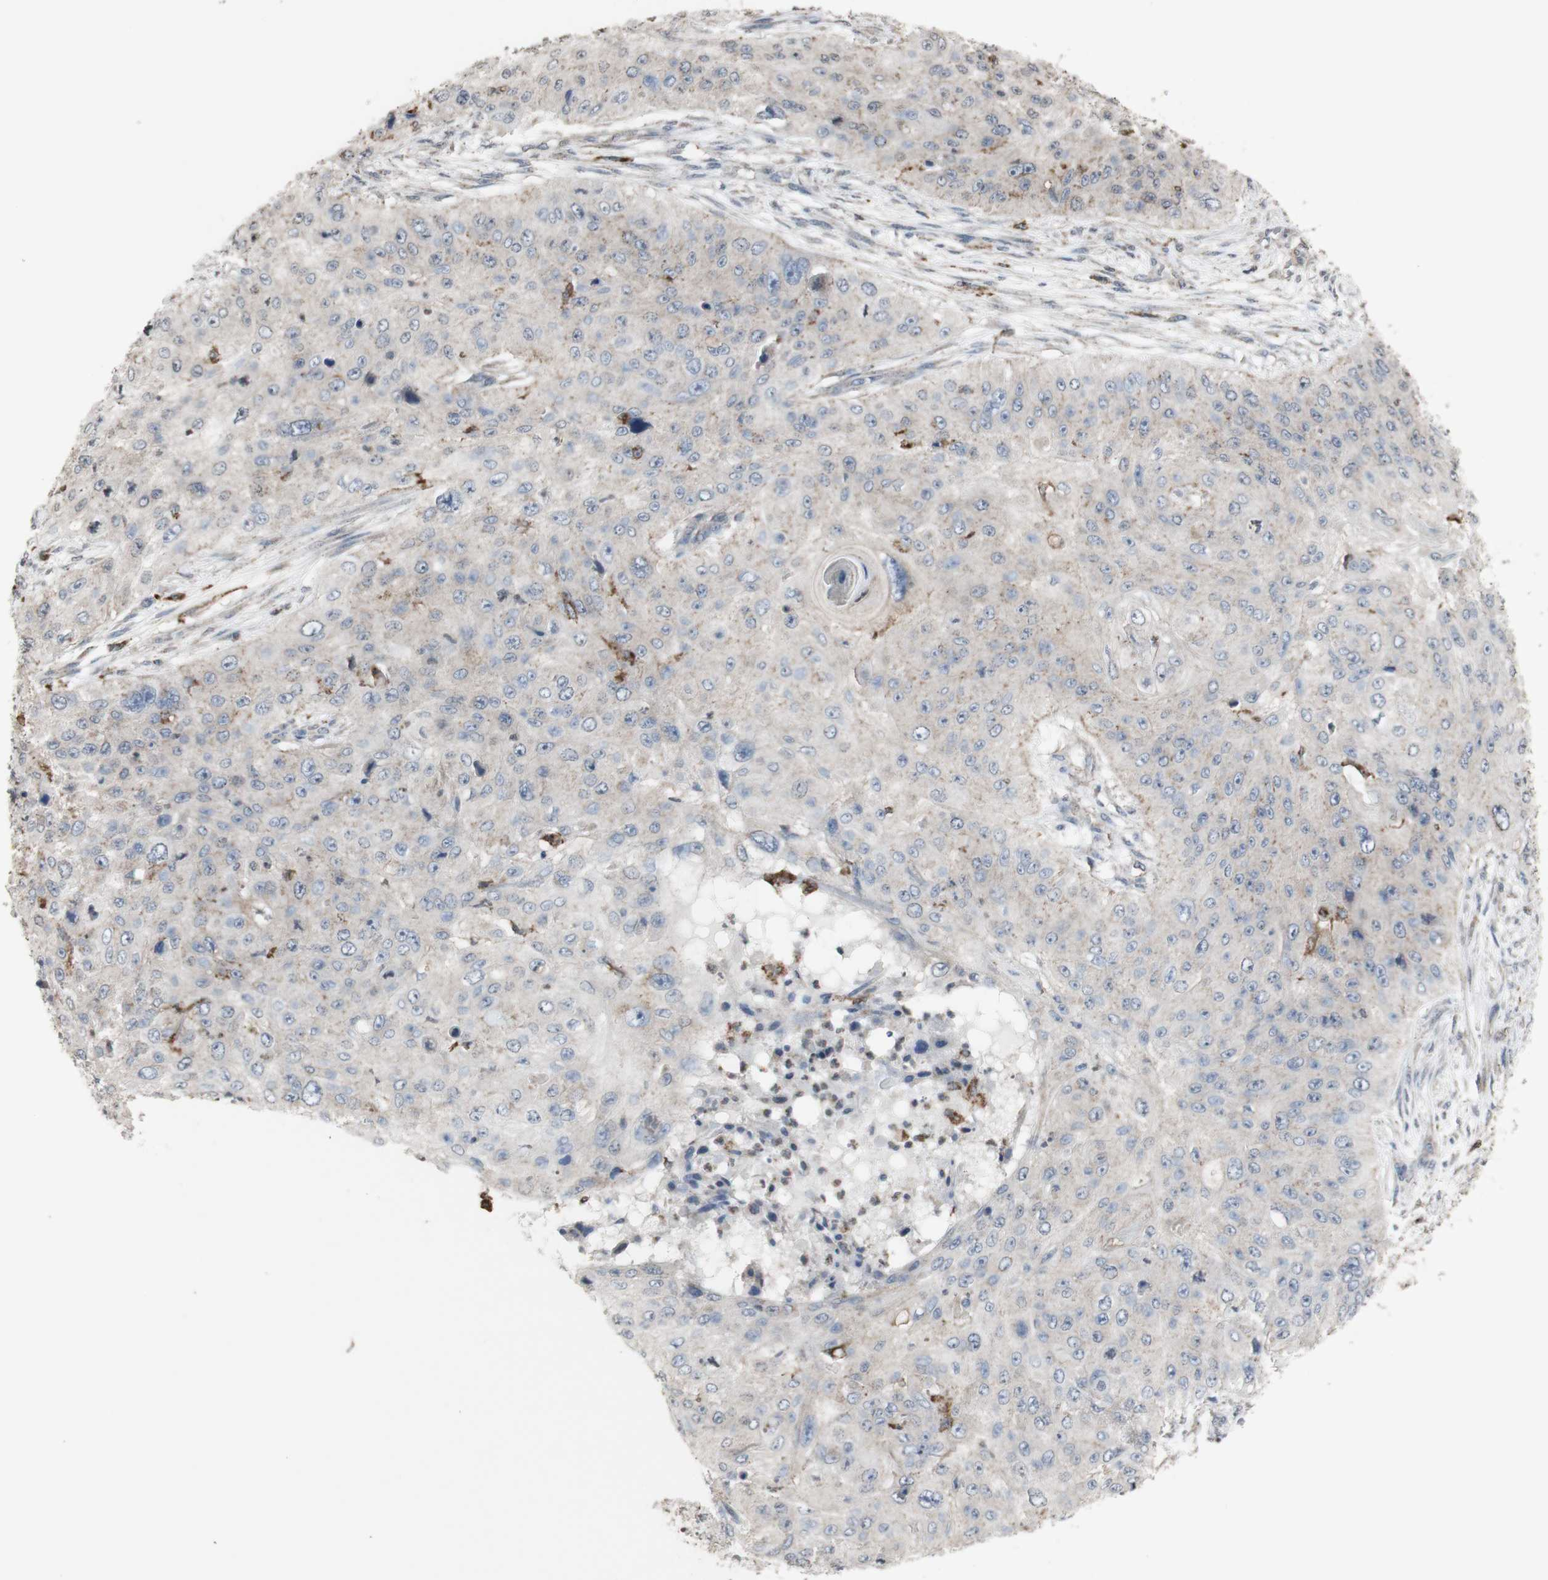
{"staining": {"intensity": "negative", "quantity": "none", "location": "none"}, "tissue": "skin cancer", "cell_type": "Tumor cells", "image_type": "cancer", "snomed": [{"axis": "morphology", "description": "Squamous cell carcinoma, NOS"}, {"axis": "topography", "description": "Skin"}], "caption": "The image displays no significant positivity in tumor cells of skin squamous cell carcinoma. (DAB (3,3'-diaminobenzidine) IHC with hematoxylin counter stain).", "gene": "ATP6V1E1", "patient": {"sex": "female", "age": 80}}